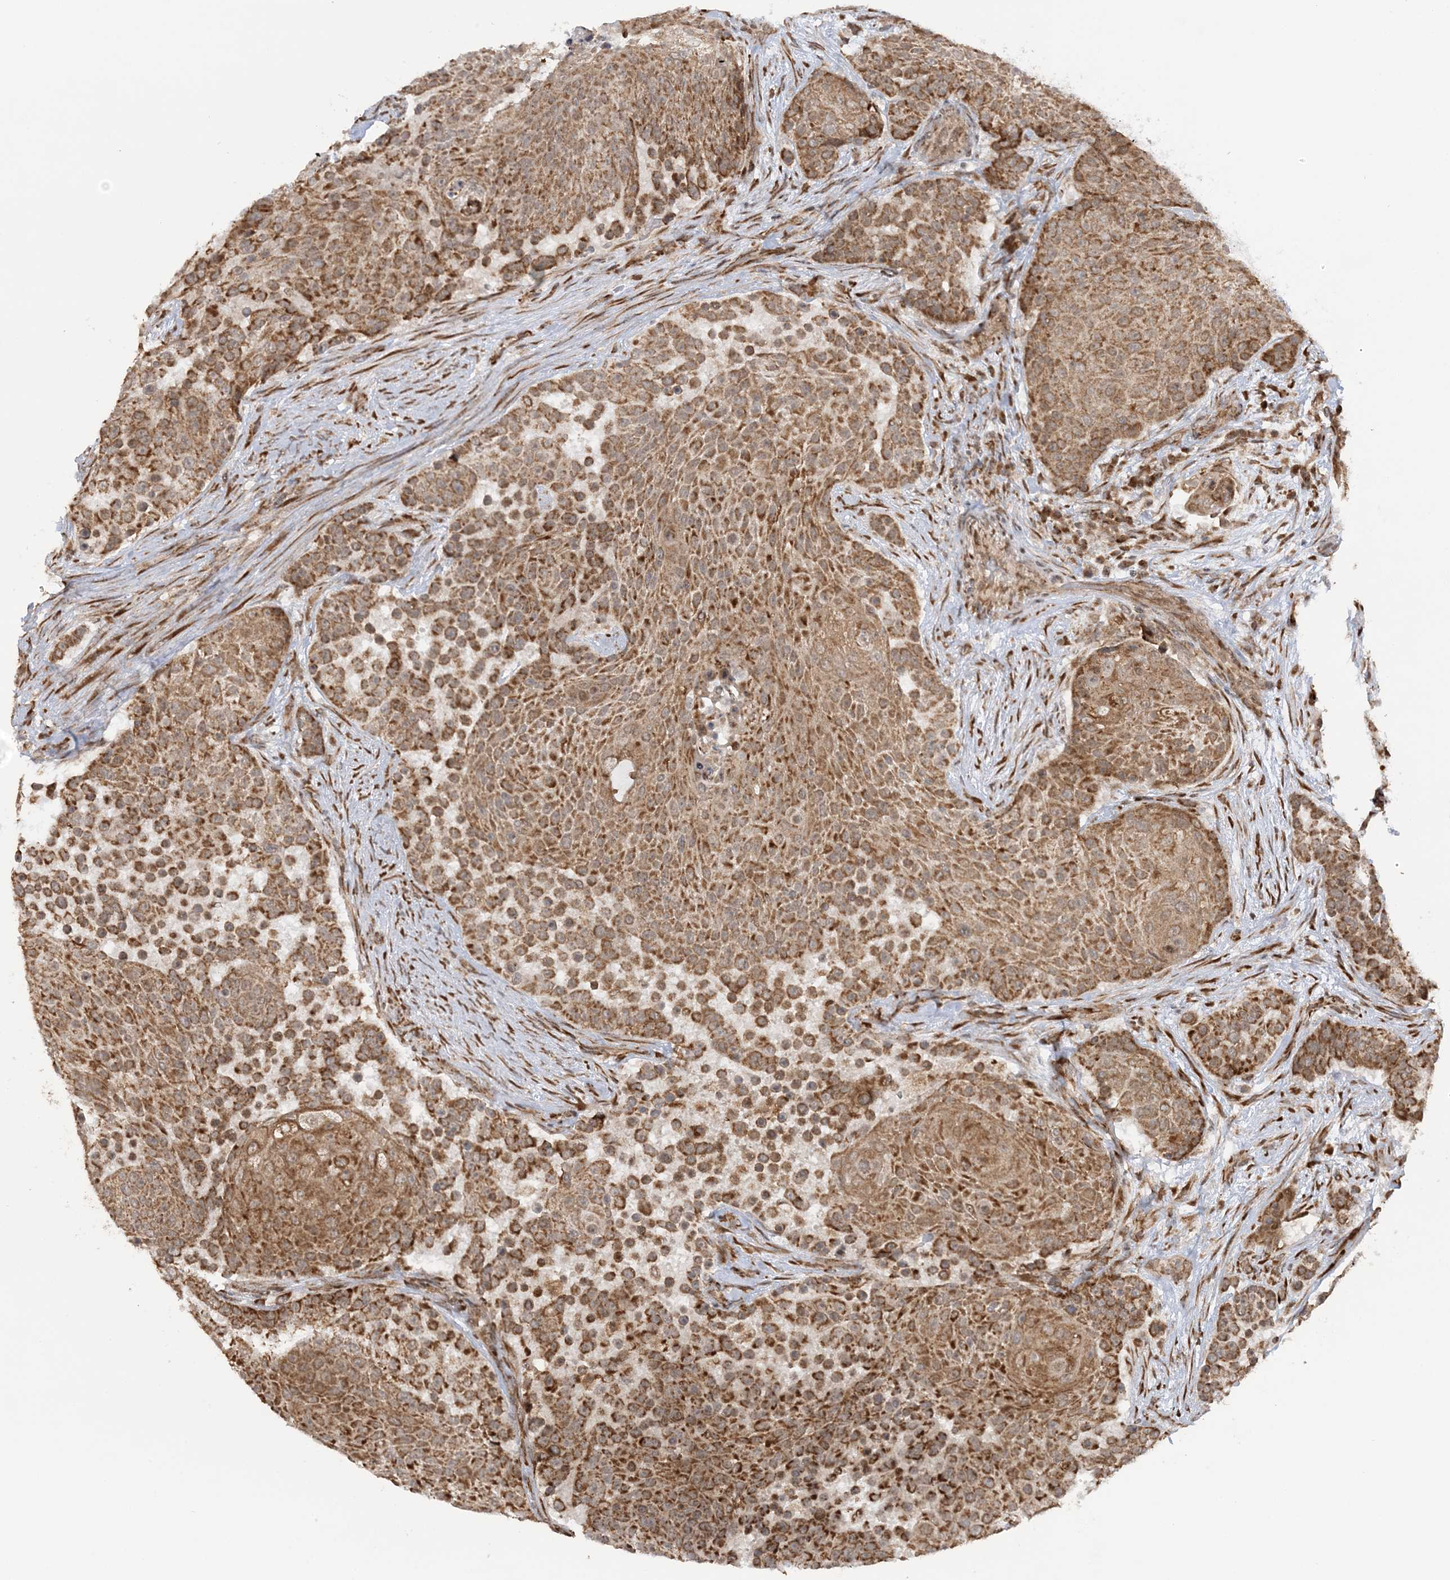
{"staining": {"intensity": "moderate", "quantity": ">75%", "location": "cytoplasmic/membranous"}, "tissue": "urothelial cancer", "cell_type": "Tumor cells", "image_type": "cancer", "snomed": [{"axis": "morphology", "description": "Urothelial carcinoma, High grade"}, {"axis": "topography", "description": "Urinary bladder"}], "caption": "Tumor cells exhibit medium levels of moderate cytoplasmic/membranous expression in about >75% of cells in high-grade urothelial carcinoma.", "gene": "MRPL47", "patient": {"sex": "female", "age": 63}}